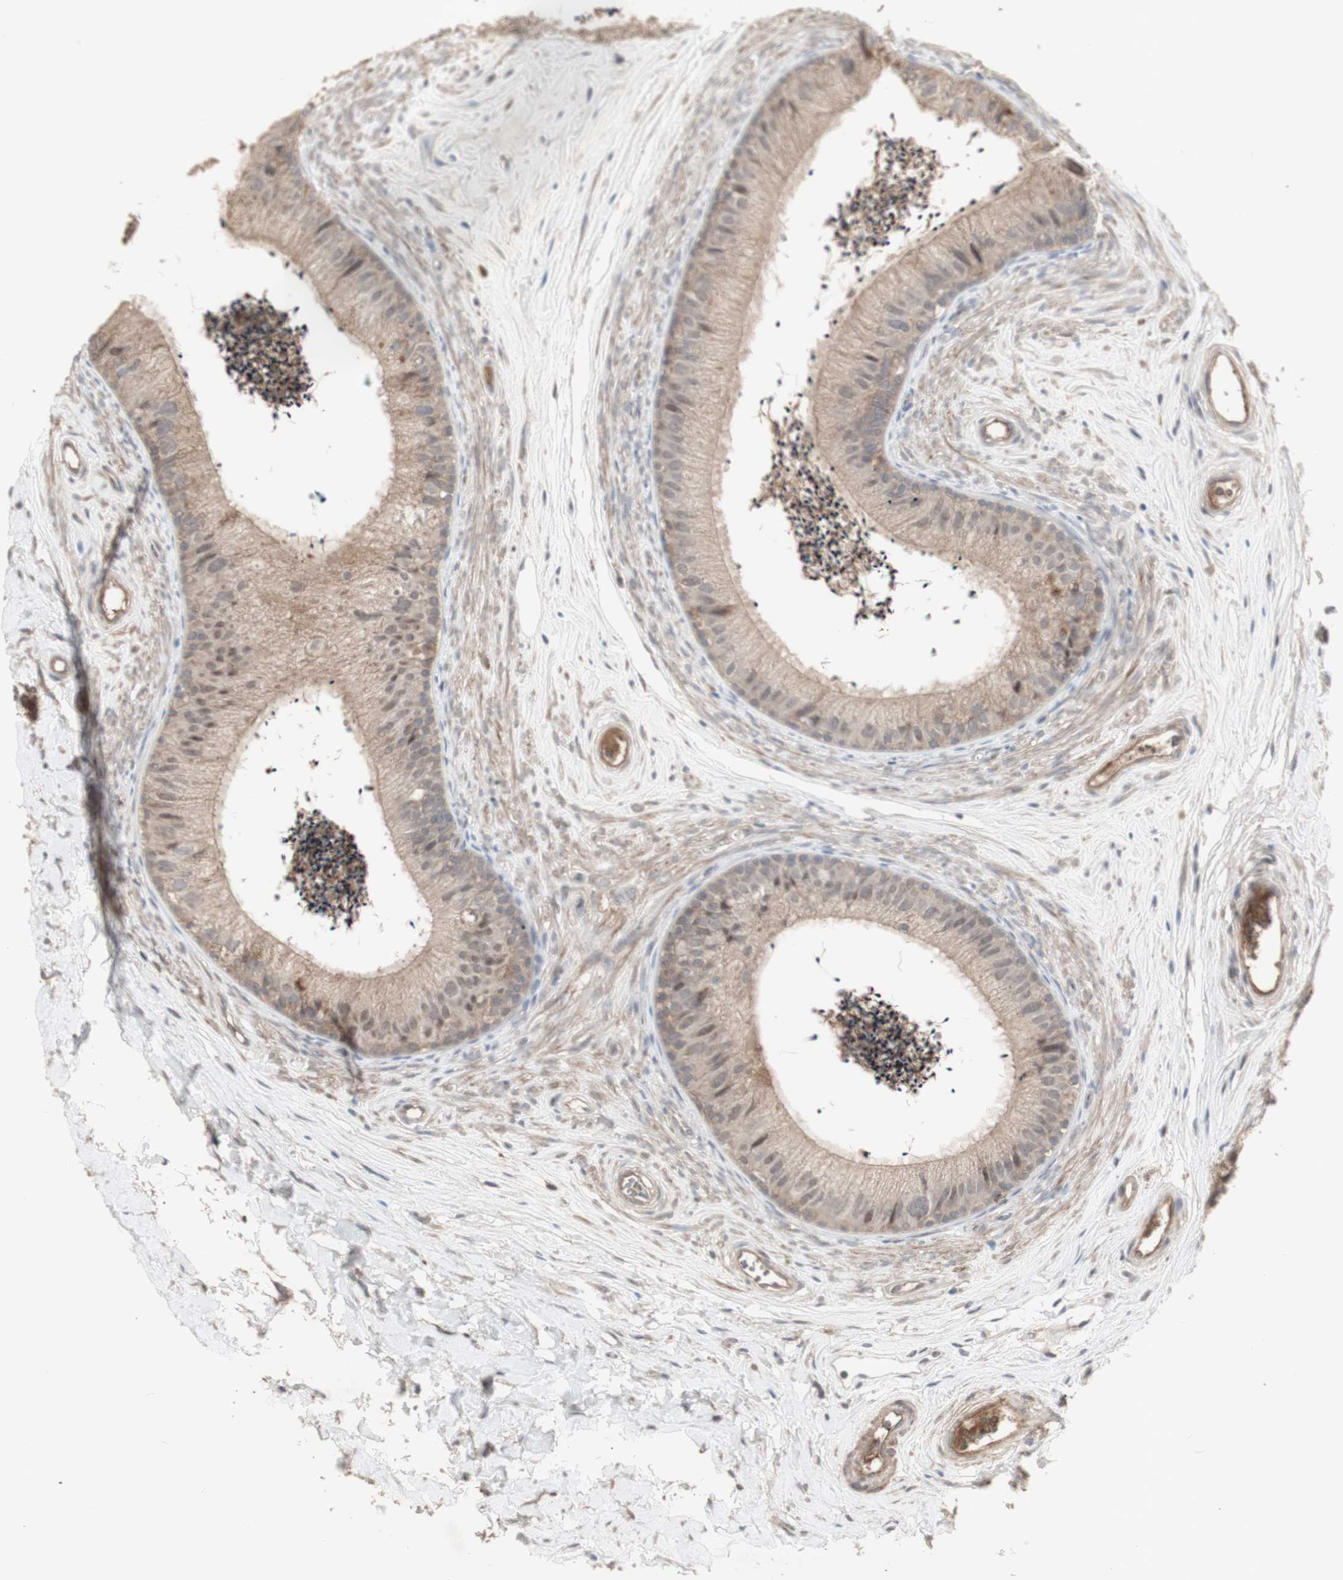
{"staining": {"intensity": "moderate", "quantity": ">75%", "location": "cytoplasmic/membranous"}, "tissue": "epididymis", "cell_type": "Glandular cells", "image_type": "normal", "snomed": [{"axis": "morphology", "description": "Normal tissue, NOS"}, {"axis": "topography", "description": "Epididymis"}], "caption": "Epididymis stained with a brown dye reveals moderate cytoplasmic/membranous positive staining in approximately >75% of glandular cells.", "gene": "ALOX12", "patient": {"sex": "male", "age": 56}}